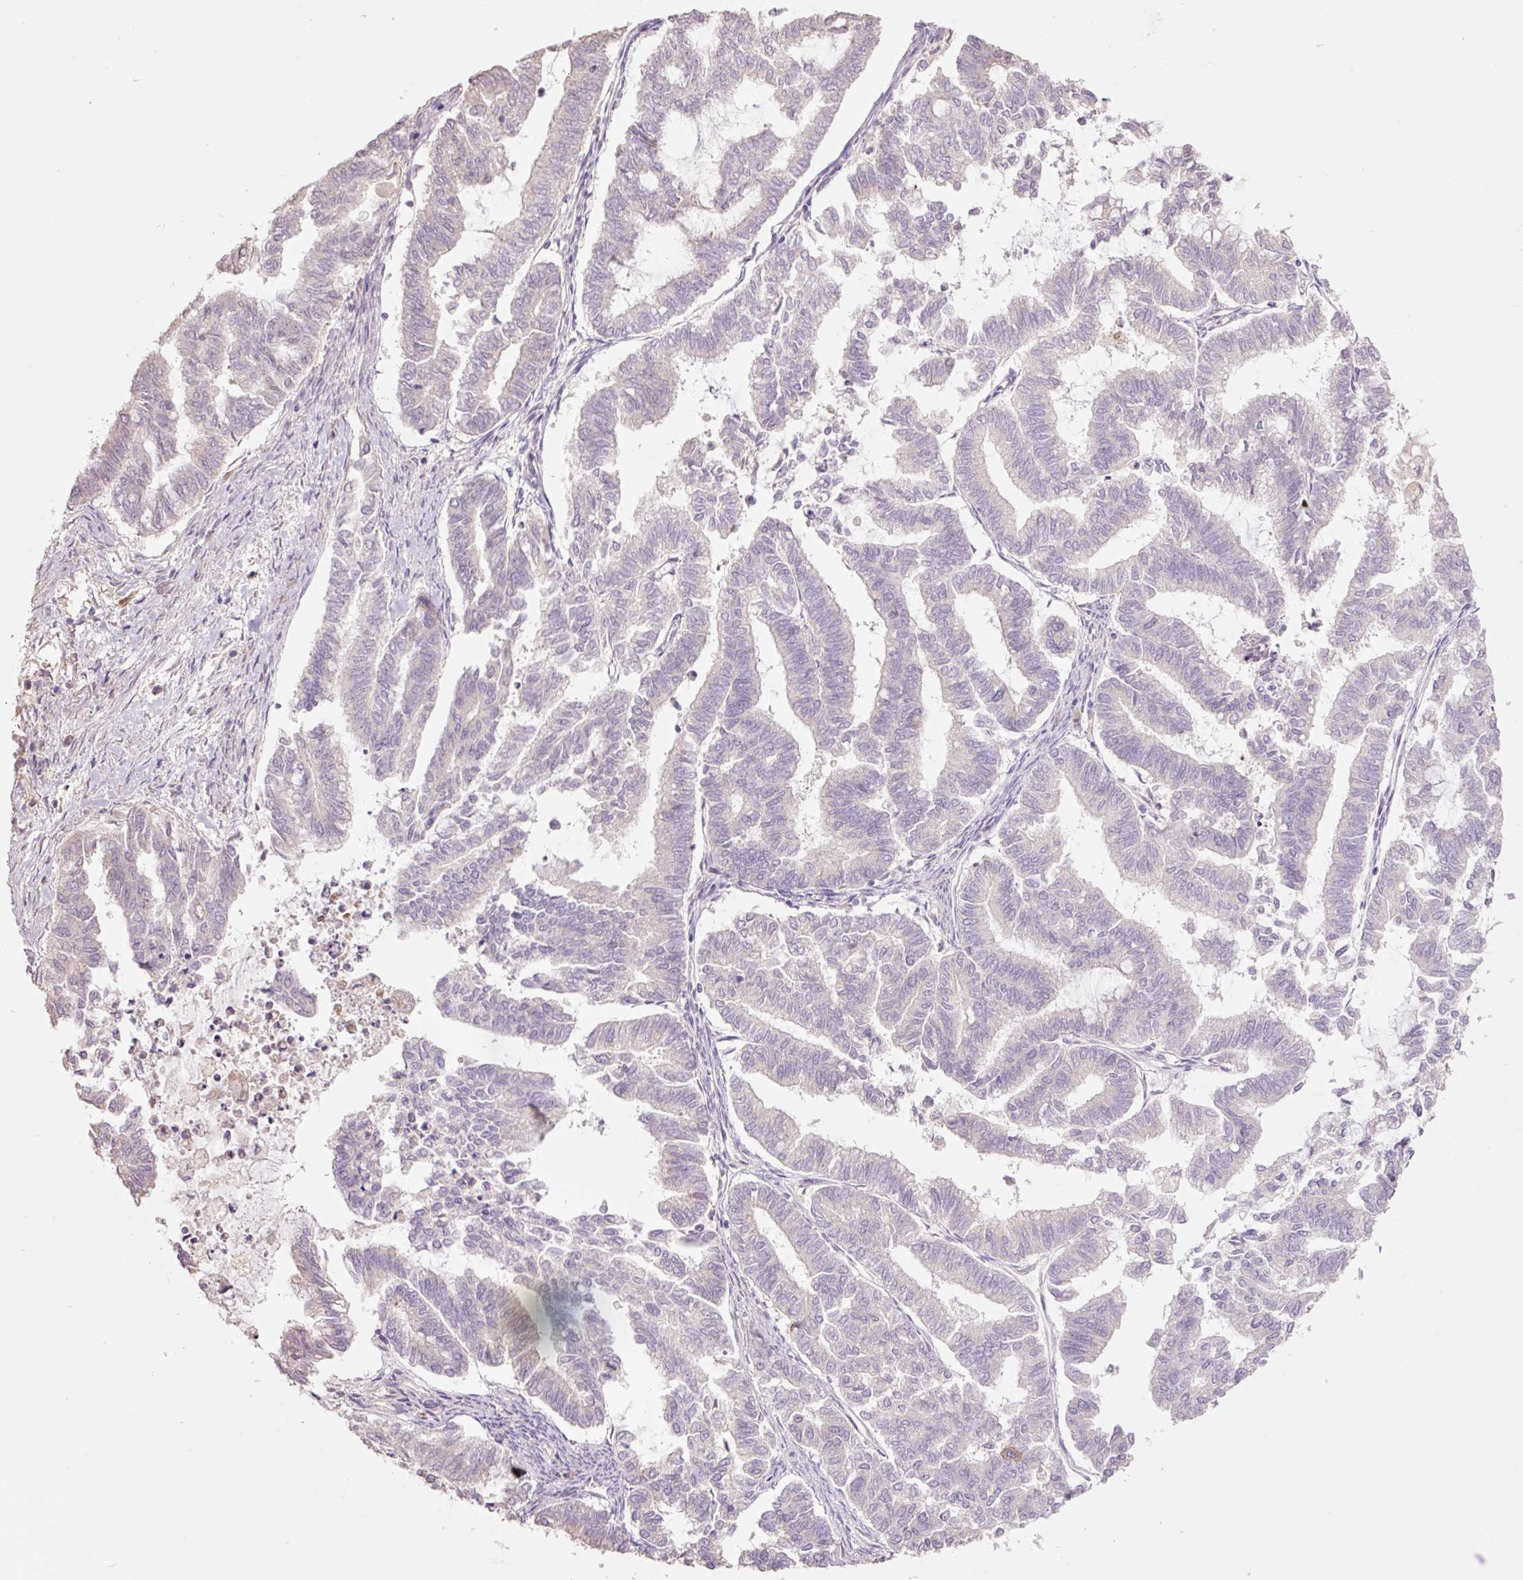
{"staining": {"intensity": "negative", "quantity": "none", "location": "none"}, "tissue": "endometrial cancer", "cell_type": "Tumor cells", "image_type": "cancer", "snomed": [{"axis": "morphology", "description": "Adenocarcinoma, NOS"}, {"axis": "topography", "description": "Endometrium"}], "caption": "A high-resolution micrograph shows IHC staining of endometrial cancer (adenocarcinoma), which demonstrates no significant expression in tumor cells.", "gene": "SLC1A4", "patient": {"sex": "female", "age": 79}}